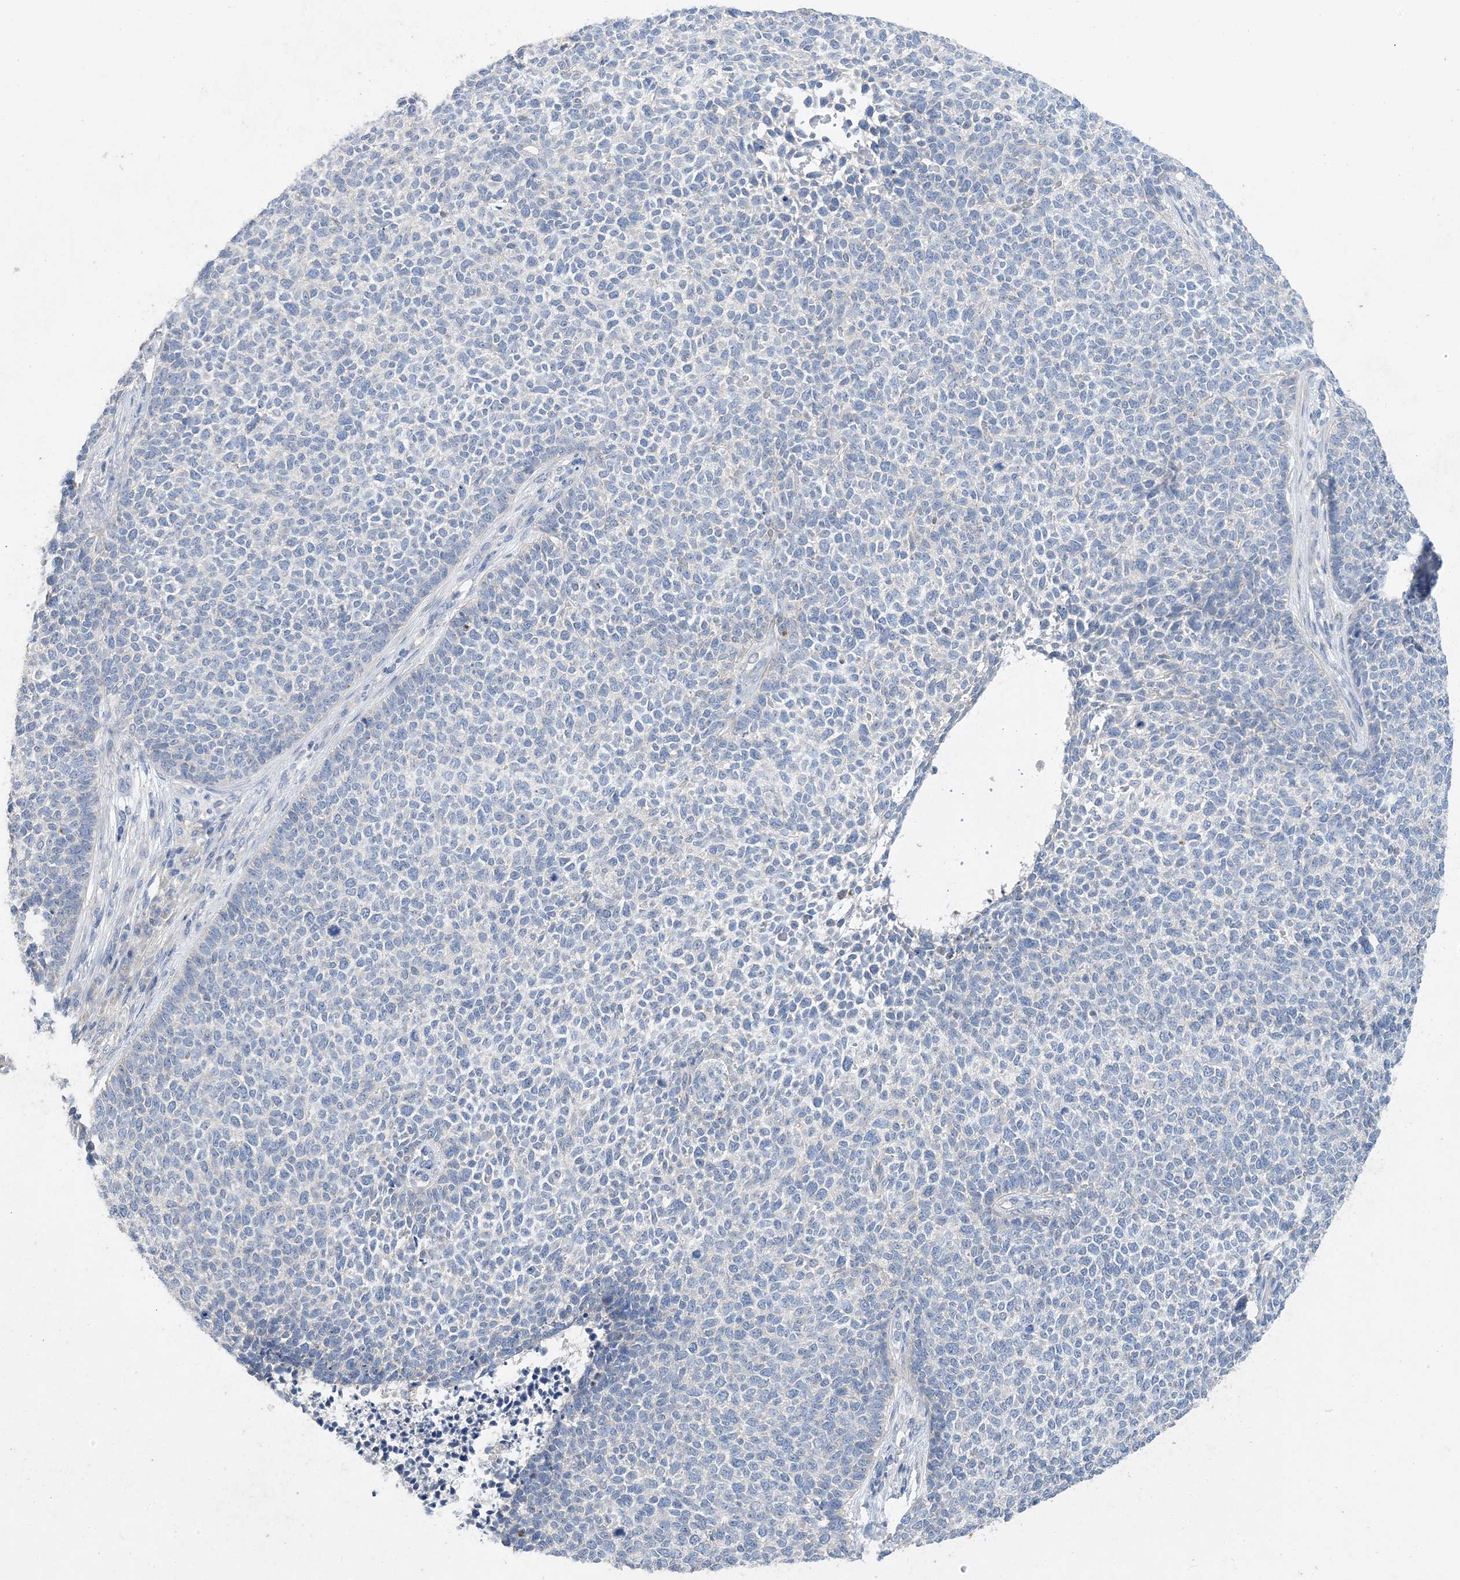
{"staining": {"intensity": "negative", "quantity": "none", "location": "none"}, "tissue": "skin cancer", "cell_type": "Tumor cells", "image_type": "cancer", "snomed": [{"axis": "morphology", "description": "Basal cell carcinoma"}, {"axis": "topography", "description": "Skin"}], "caption": "Tumor cells show no significant protein positivity in skin cancer (basal cell carcinoma).", "gene": "KPRP", "patient": {"sex": "female", "age": 84}}